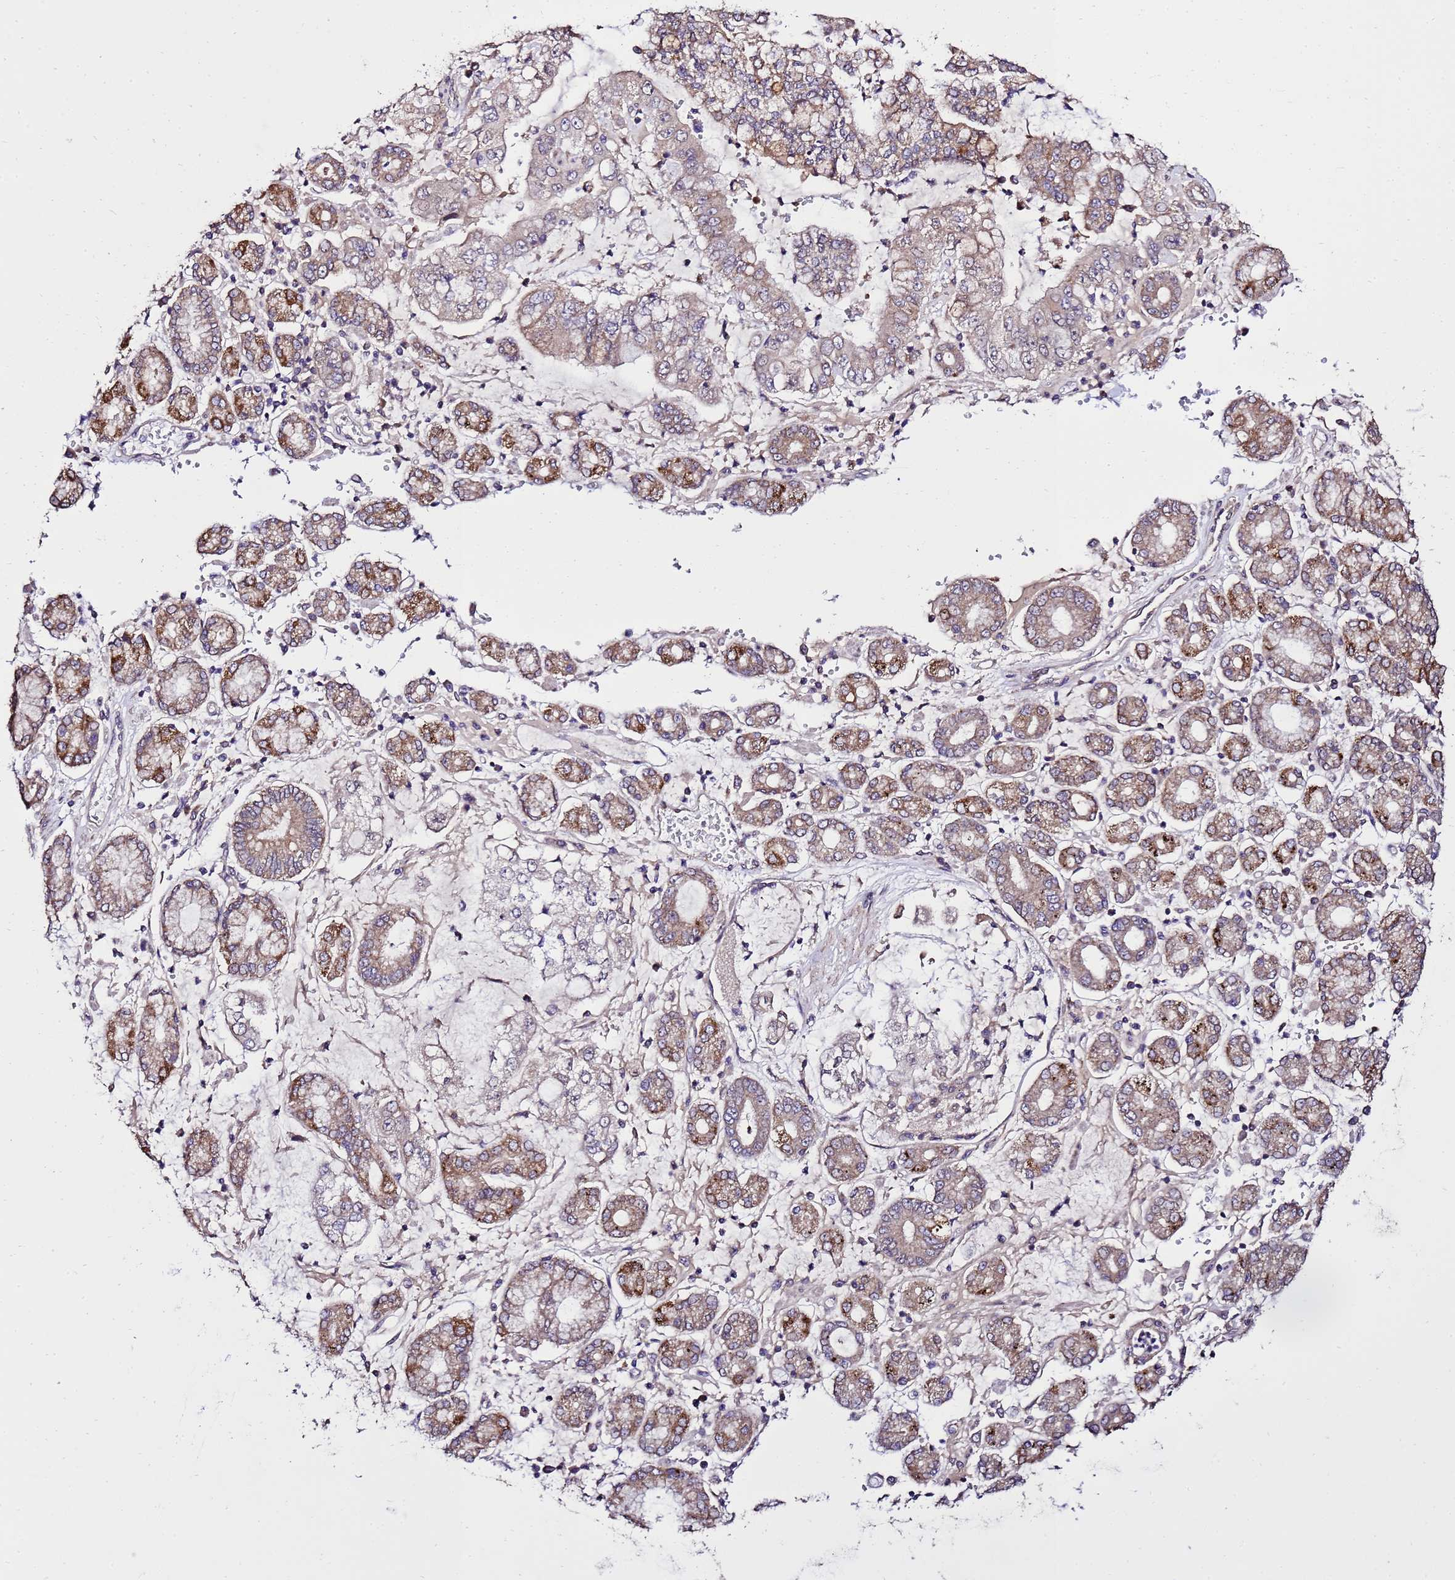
{"staining": {"intensity": "moderate", "quantity": ">75%", "location": "cytoplasmic/membranous"}, "tissue": "stomach cancer", "cell_type": "Tumor cells", "image_type": "cancer", "snomed": [{"axis": "morphology", "description": "Adenocarcinoma, NOS"}, {"axis": "topography", "description": "Stomach"}], "caption": "Immunohistochemistry (IHC) histopathology image of stomach cancer (adenocarcinoma) stained for a protein (brown), which shows medium levels of moderate cytoplasmic/membranous positivity in approximately >75% of tumor cells.", "gene": "ZNF329", "patient": {"sex": "male", "age": 76}}